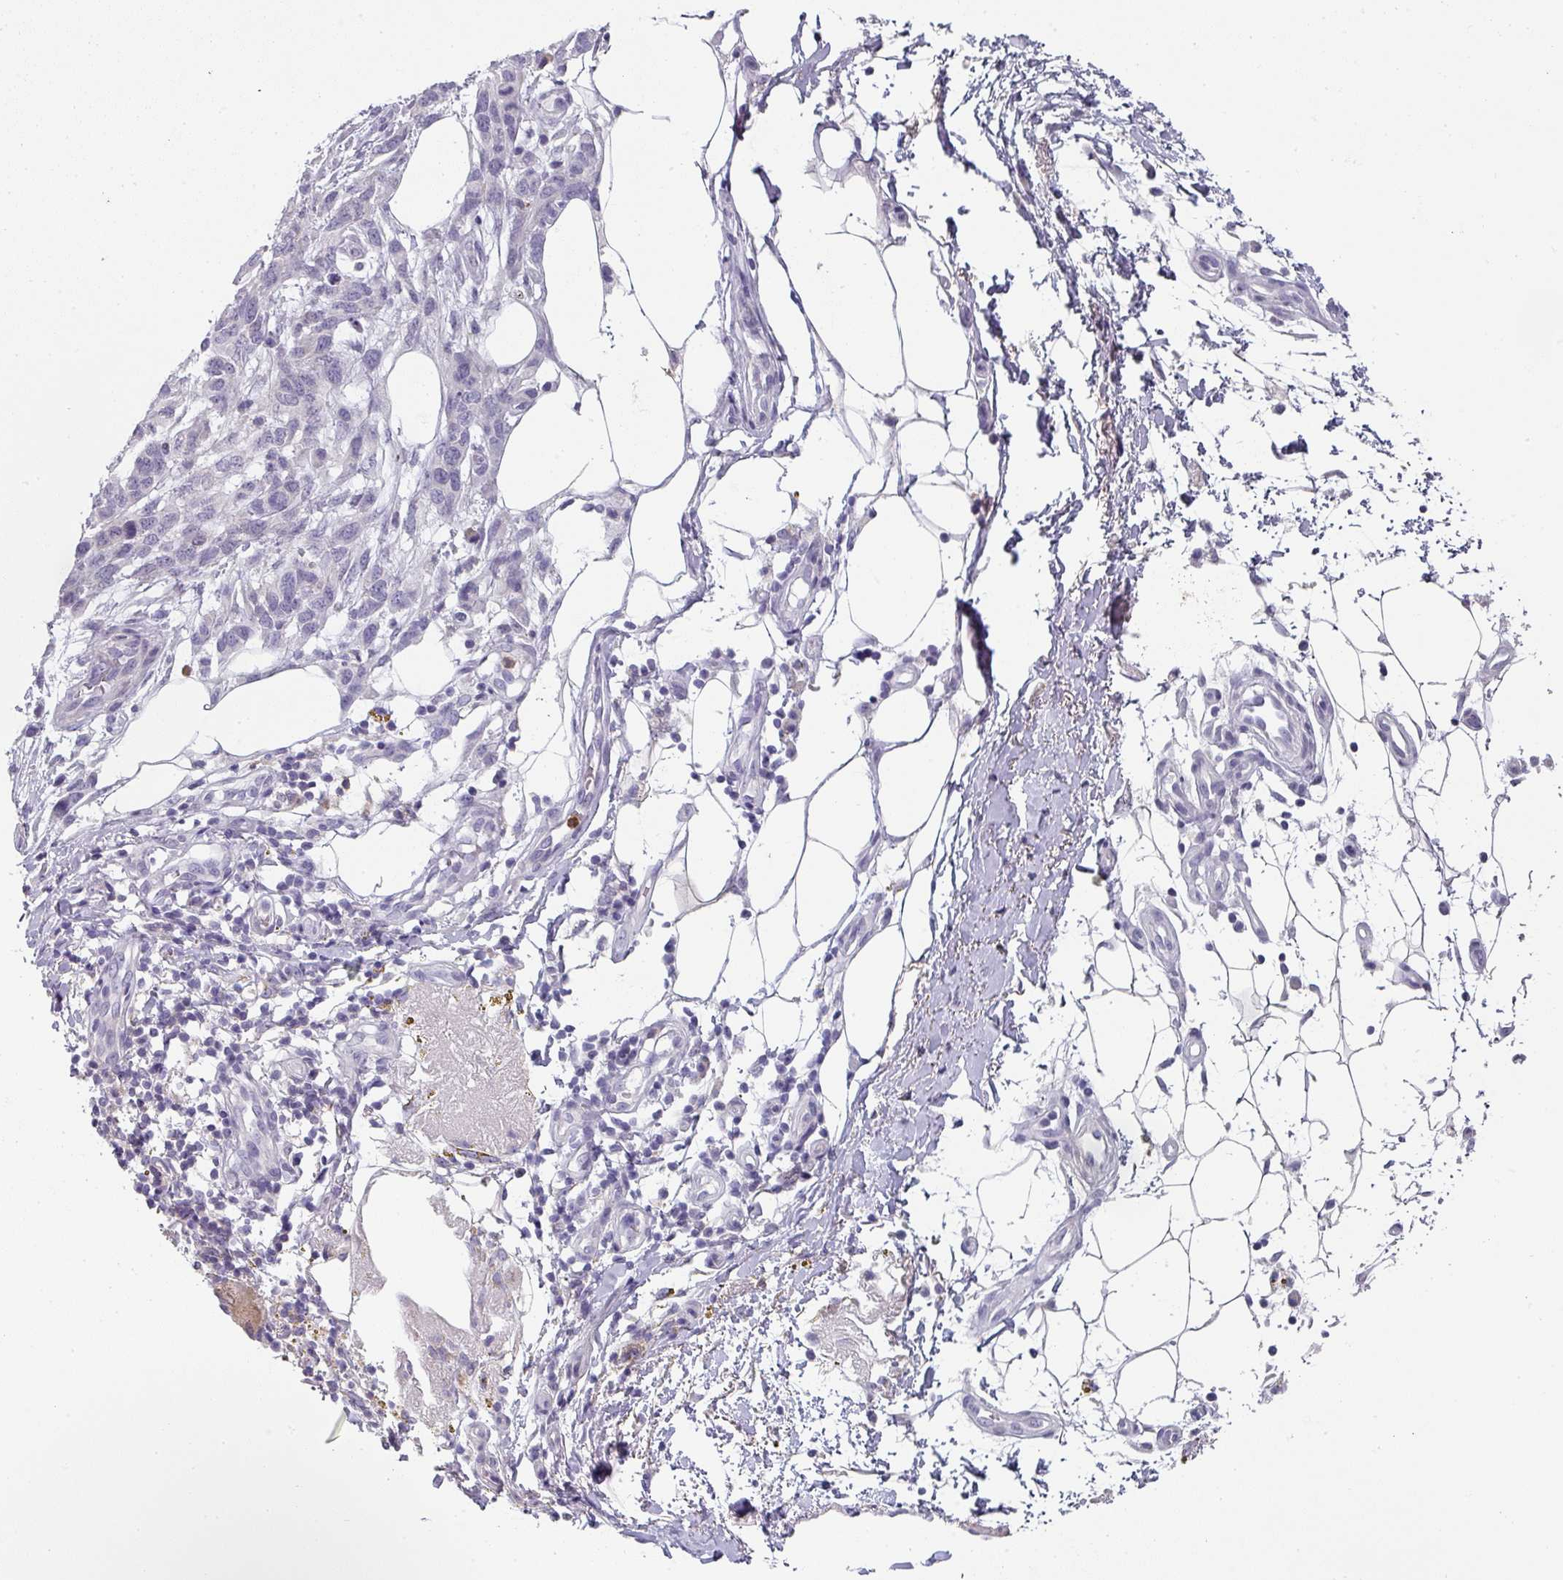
{"staining": {"intensity": "negative", "quantity": "none", "location": "none"}, "tissue": "melanoma", "cell_type": "Tumor cells", "image_type": "cancer", "snomed": [{"axis": "morphology", "description": "Normal morphology"}, {"axis": "morphology", "description": "Malignant melanoma, NOS"}, {"axis": "topography", "description": "Skin"}], "caption": "An immunohistochemistry photomicrograph of melanoma is shown. There is no staining in tumor cells of melanoma.", "gene": "BTLA", "patient": {"sex": "female", "age": 72}}